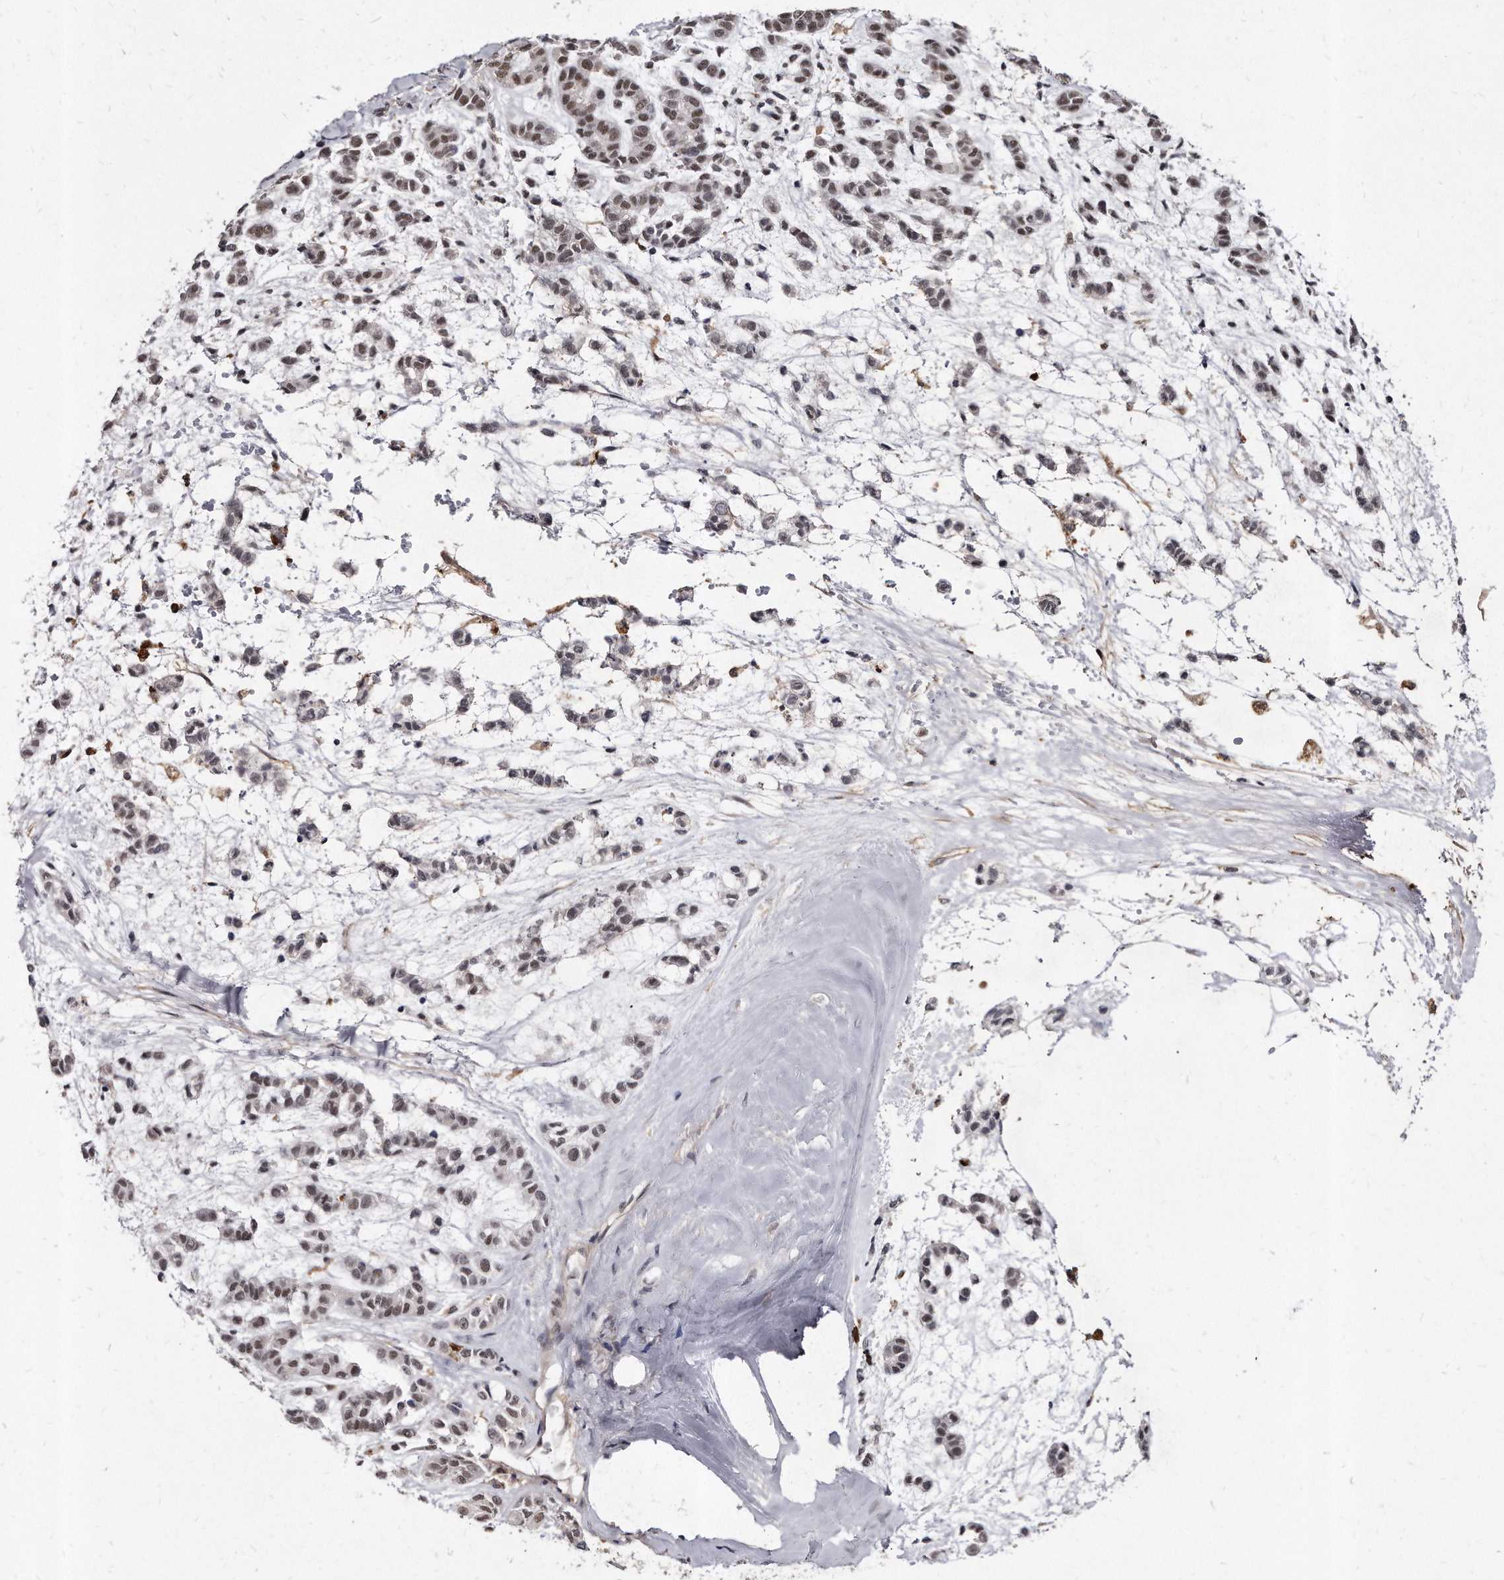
{"staining": {"intensity": "weak", "quantity": ">75%", "location": "nuclear"}, "tissue": "head and neck cancer", "cell_type": "Tumor cells", "image_type": "cancer", "snomed": [{"axis": "morphology", "description": "Adenocarcinoma, NOS"}, {"axis": "morphology", "description": "Adenoma, NOS"}, {"axis": "topography", "description": "Head-Neck"}], "caption": "The photomicrograph demonstrates immunohistochemical staining of adenocarcinoma (head and neck). There is weak nuclear positivity is appreciated in about >75% of tumor cells.", "gene": "KLHDC3", "patient": {"sex": "female", "age": 55}}